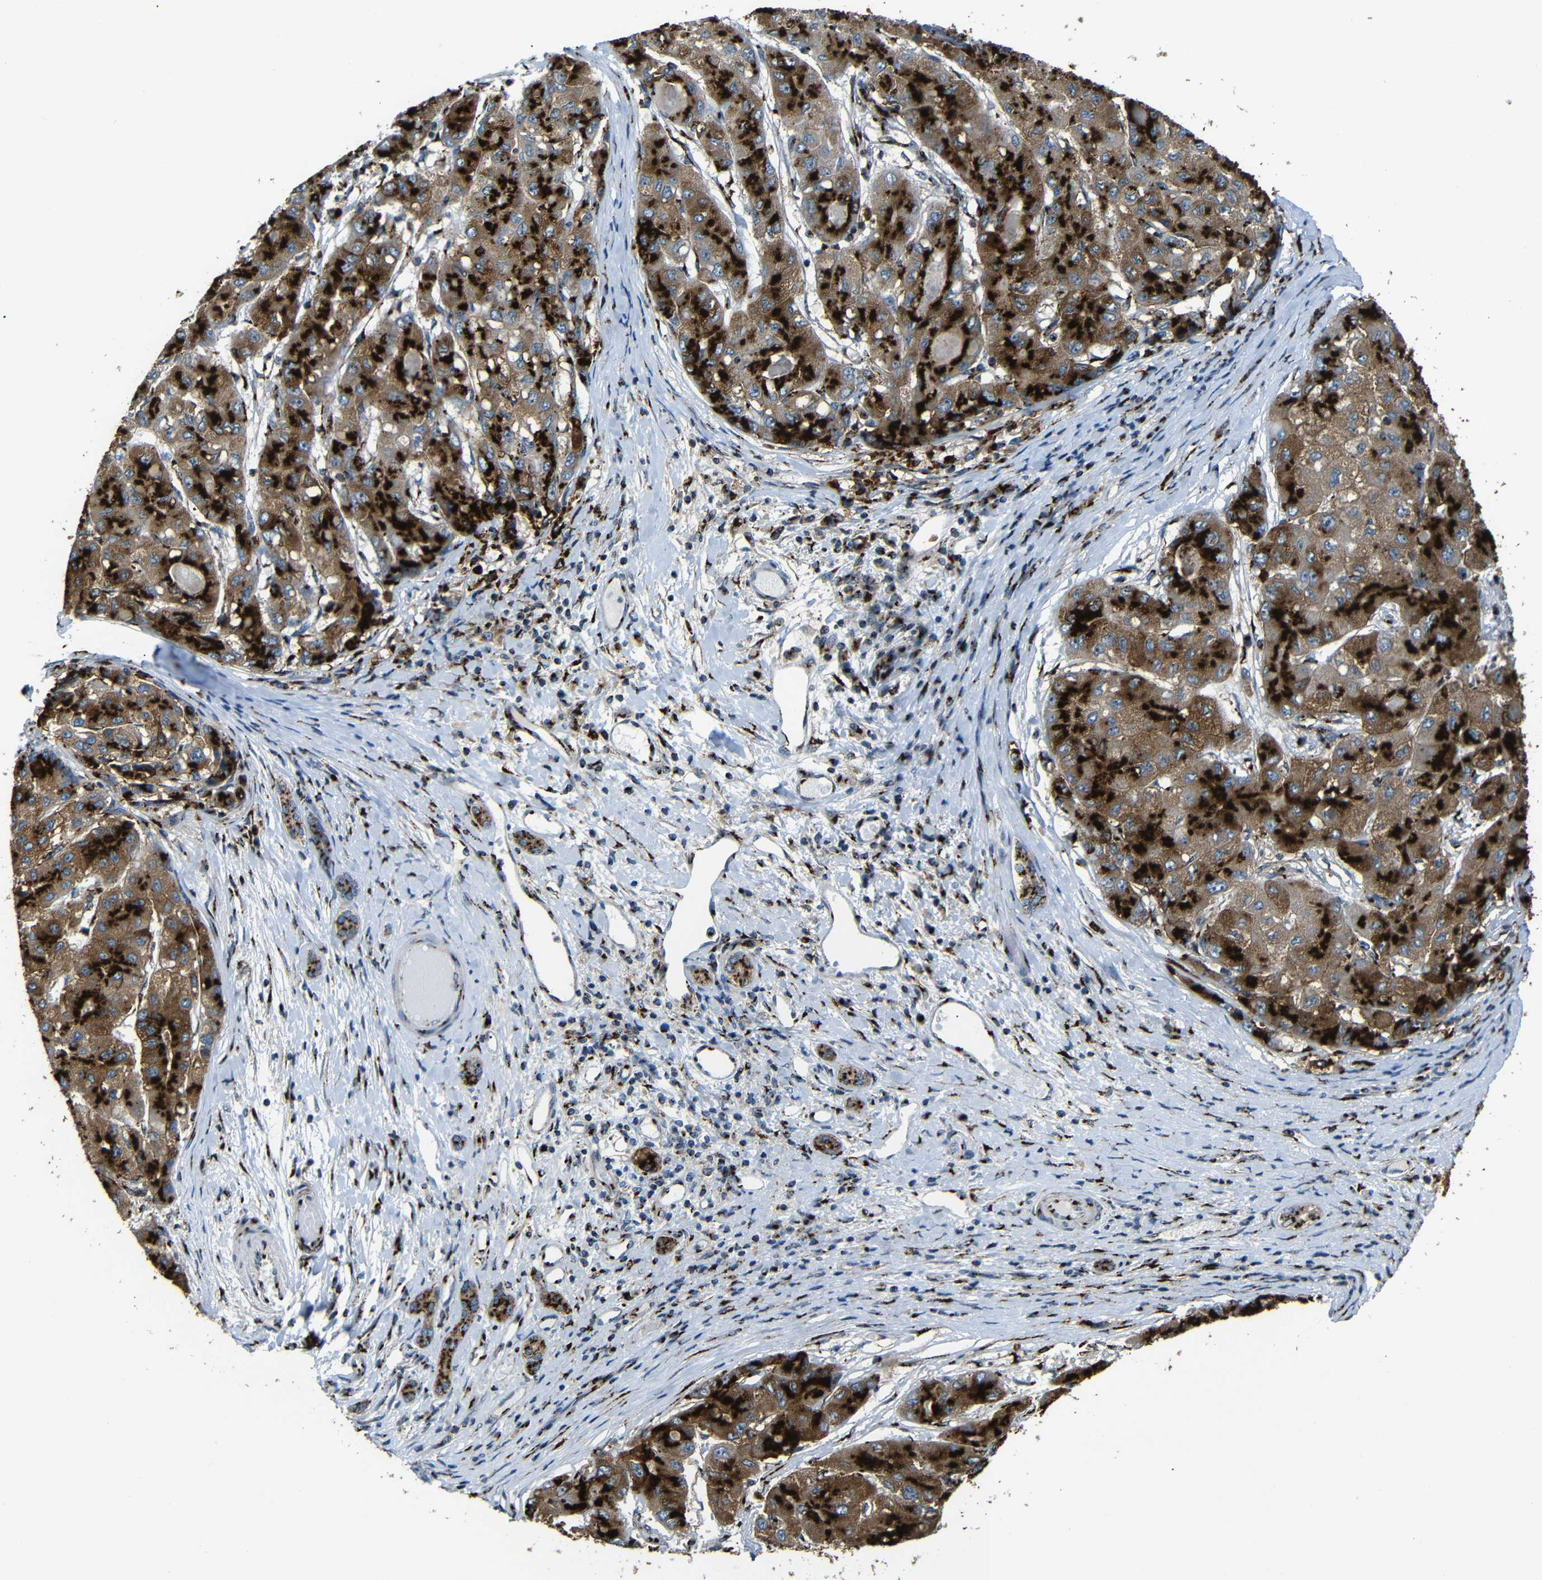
{"staining": {"intensity": "strong", "quantity": ">75%", "location": "cytoplasmic/membranous"}, "tissue": "liver cancer", "cell_type": "Tumor cells", "image_type": "cancer", "snomed": [{"axis": "morphology", "description": "Carcinoma, Hepatocellular, NOS"}, {"axis": "topography", "description": "Liver"}], "caption": "Immunohistochemistry staining of liver cancer (hepatocellular carcinoma), which displays high levels of strong cytoplasmic/membranous expression in about >75% of tumor cells indicating strong cytoplasmic/membranous protein positivity. The staining was performed using DAB (brown) for protein detection and nuclei were counterstained in hematoxylin (blue).", "gene": "TGOLN2", "patient": {"sex": "male", "age": 80}}